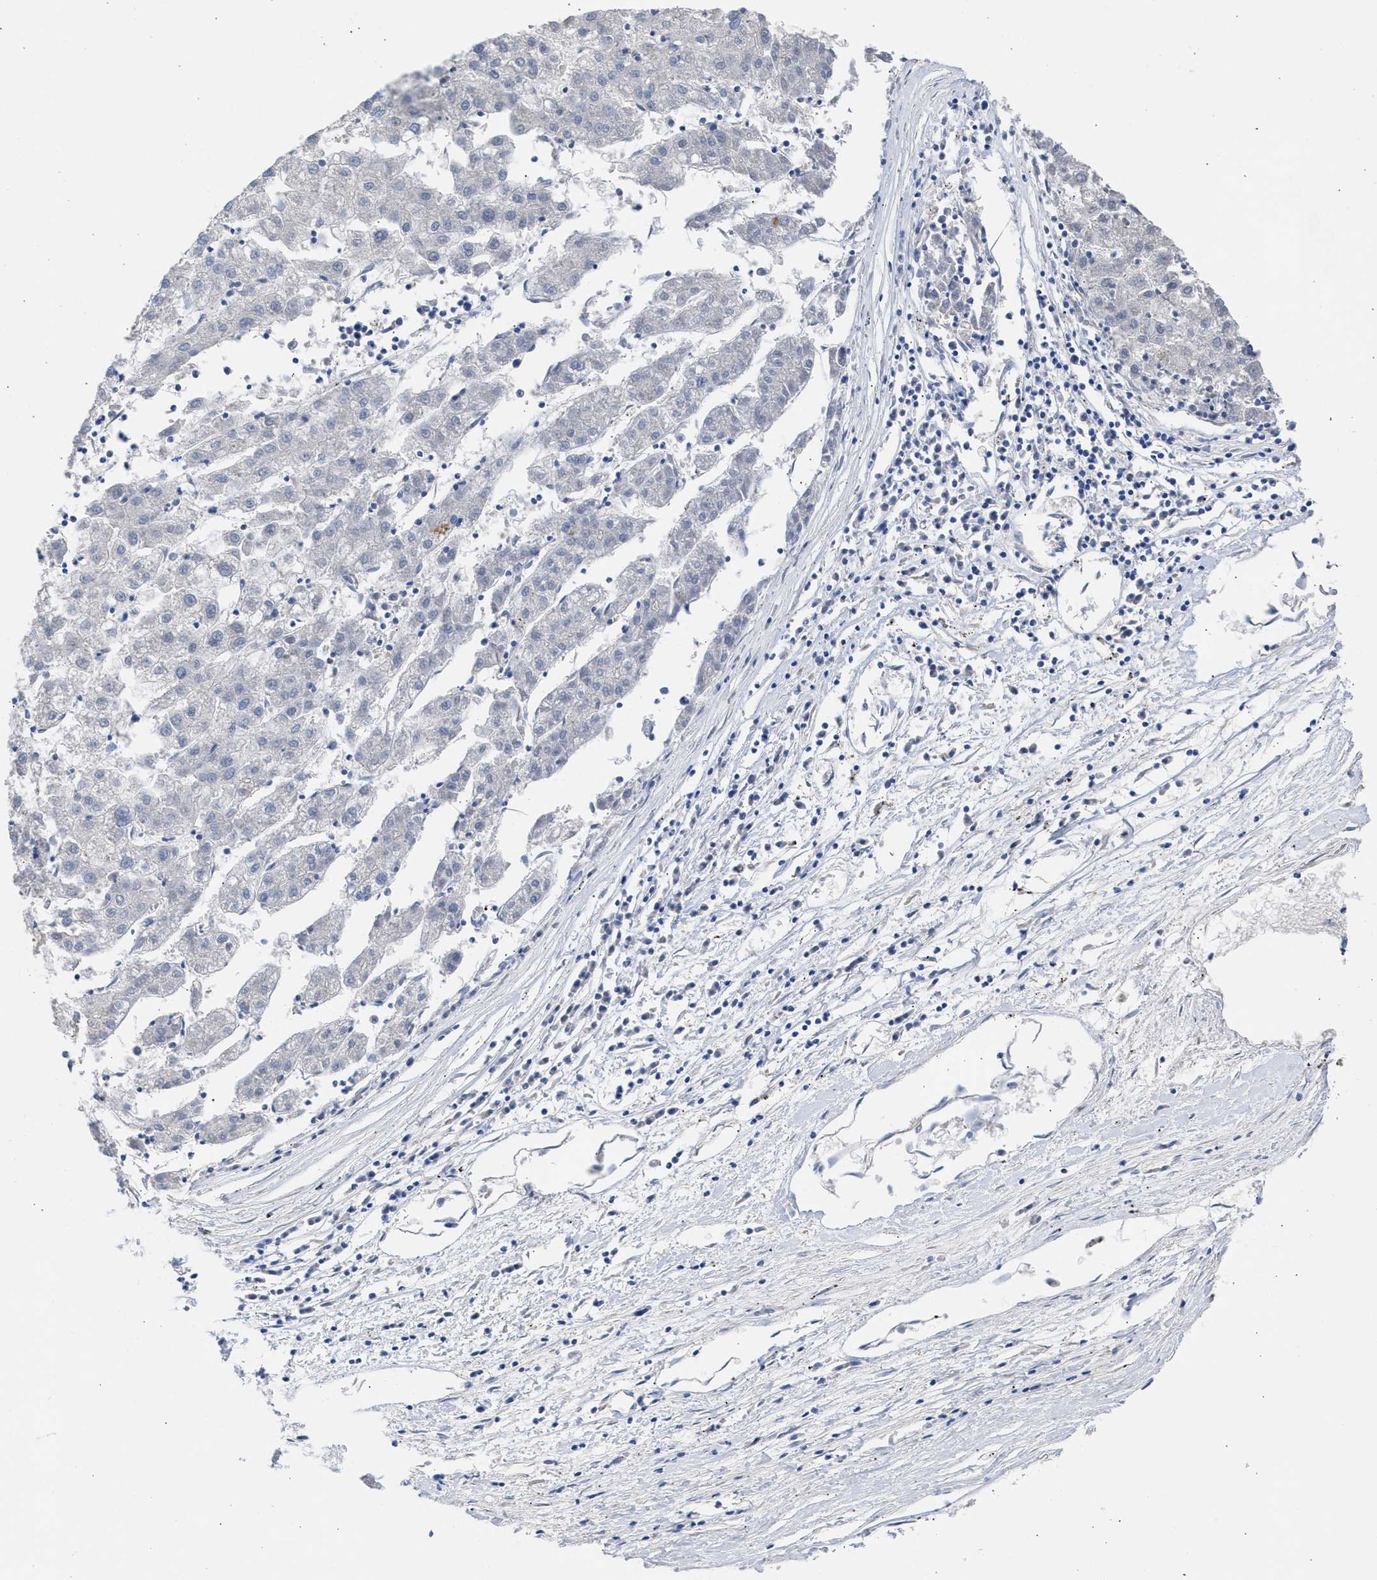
{"staining": {"intensity": "negative", "quantity": "none", "location": "none"}, "tissue": "liver cancer", "cell_type": "Tumor cells", "image_type": "cancer", "snomed": [{"axis": "morphology", "description": "Carcinoma, Hepatocellular, NOS"}, {"axis": "topography", "description": "Liver"}], "caption": "Human liver cancer (hepatocellular carcinoma) stained for a protein using IHC demonstrates no positivity in tumor cells.", "gene": "RSPH1", "patient": {"sex": "male", "age": 72}}